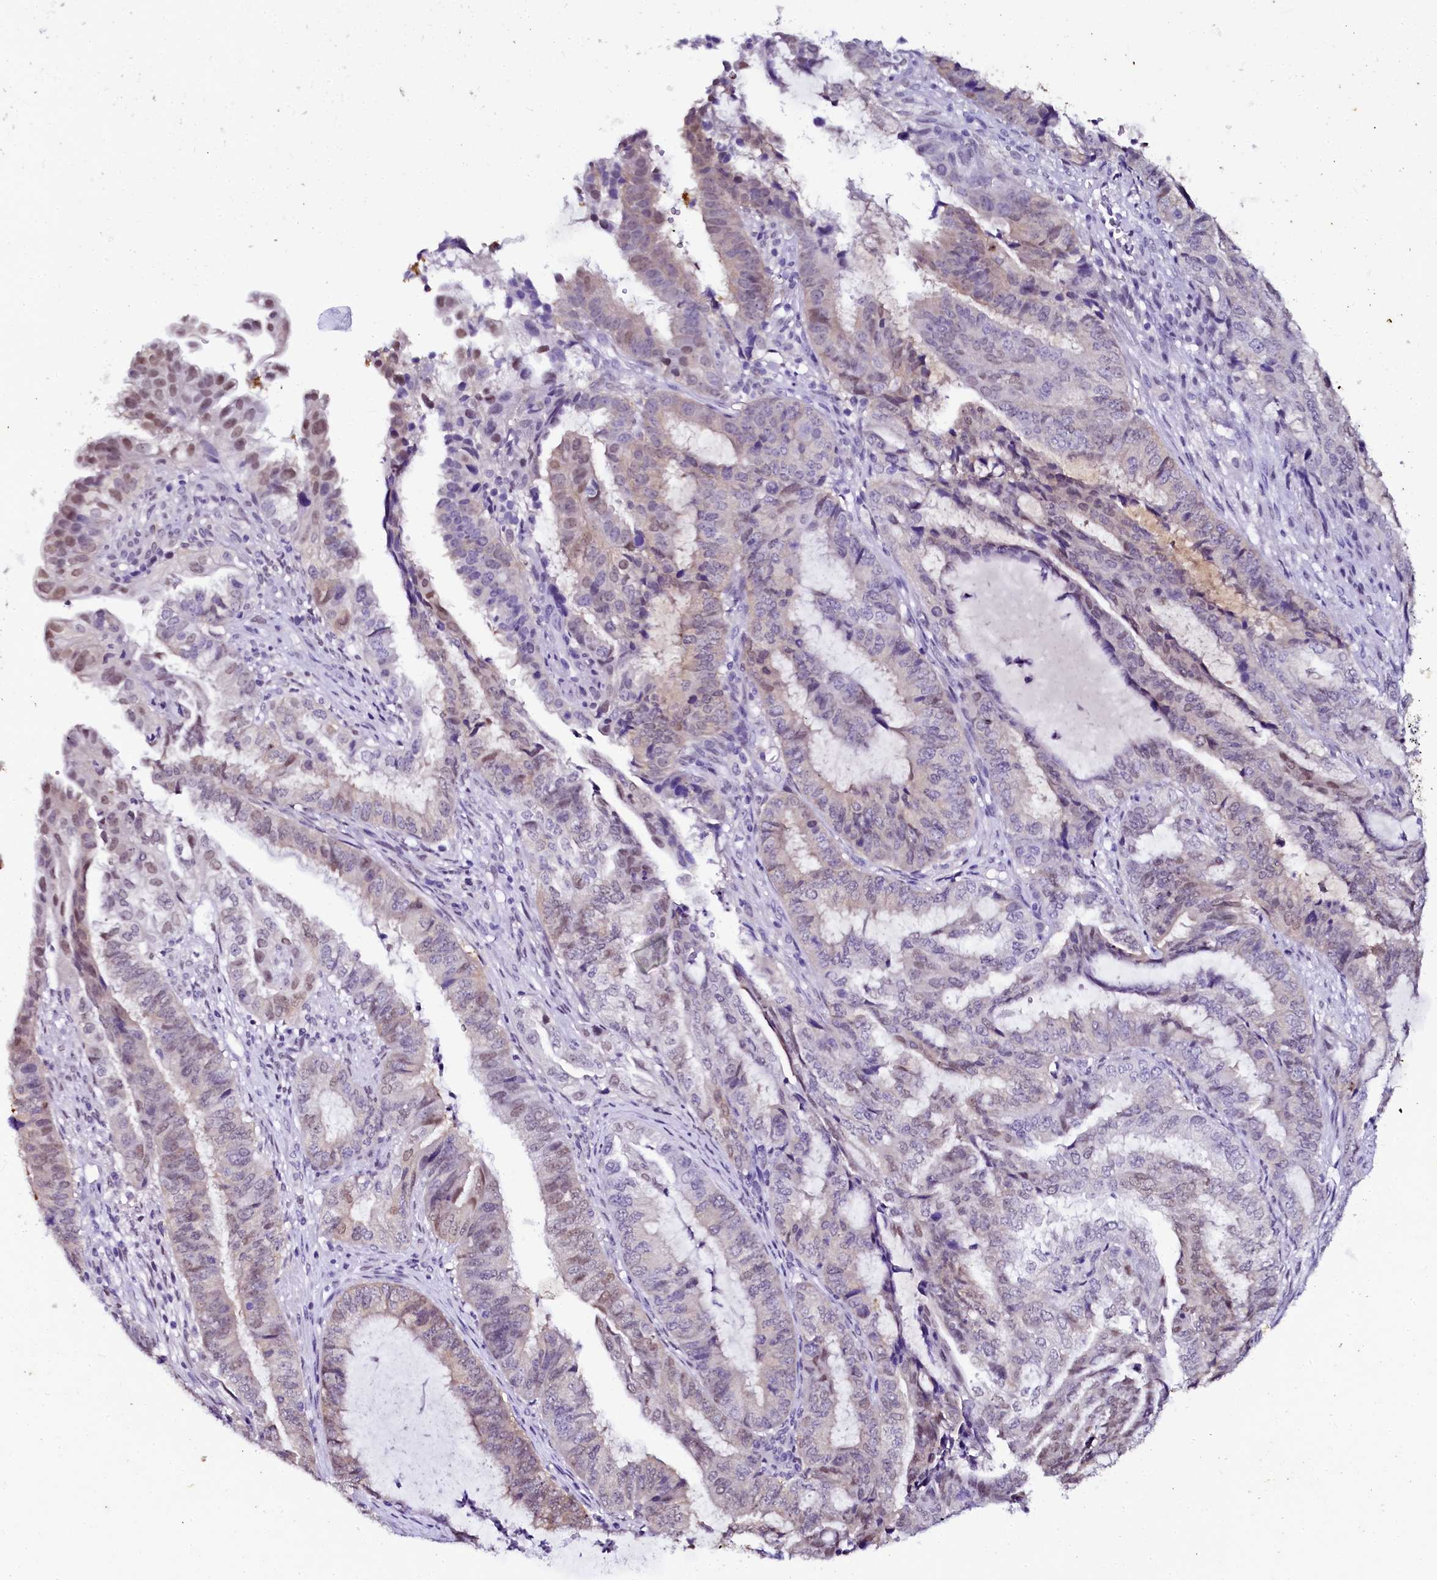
{"staining": {"intensity": "weak", "quantity": "<25%", "location": "nuclear"}, "tissue": "endometrial cancer", "cell_type": "Tumor cells", "image_type": "cancer", "snomed": [{"axis": "morphology", "description": "Adenocarcinoma, NOS"}, {"axis": "topography", "description": "Endometrium"}], "caption": "IHC of endometrial cancer exhibits no expression in tumor cells.", "gene": "SORD", "patient": {"sex": "female", "age": 51}}